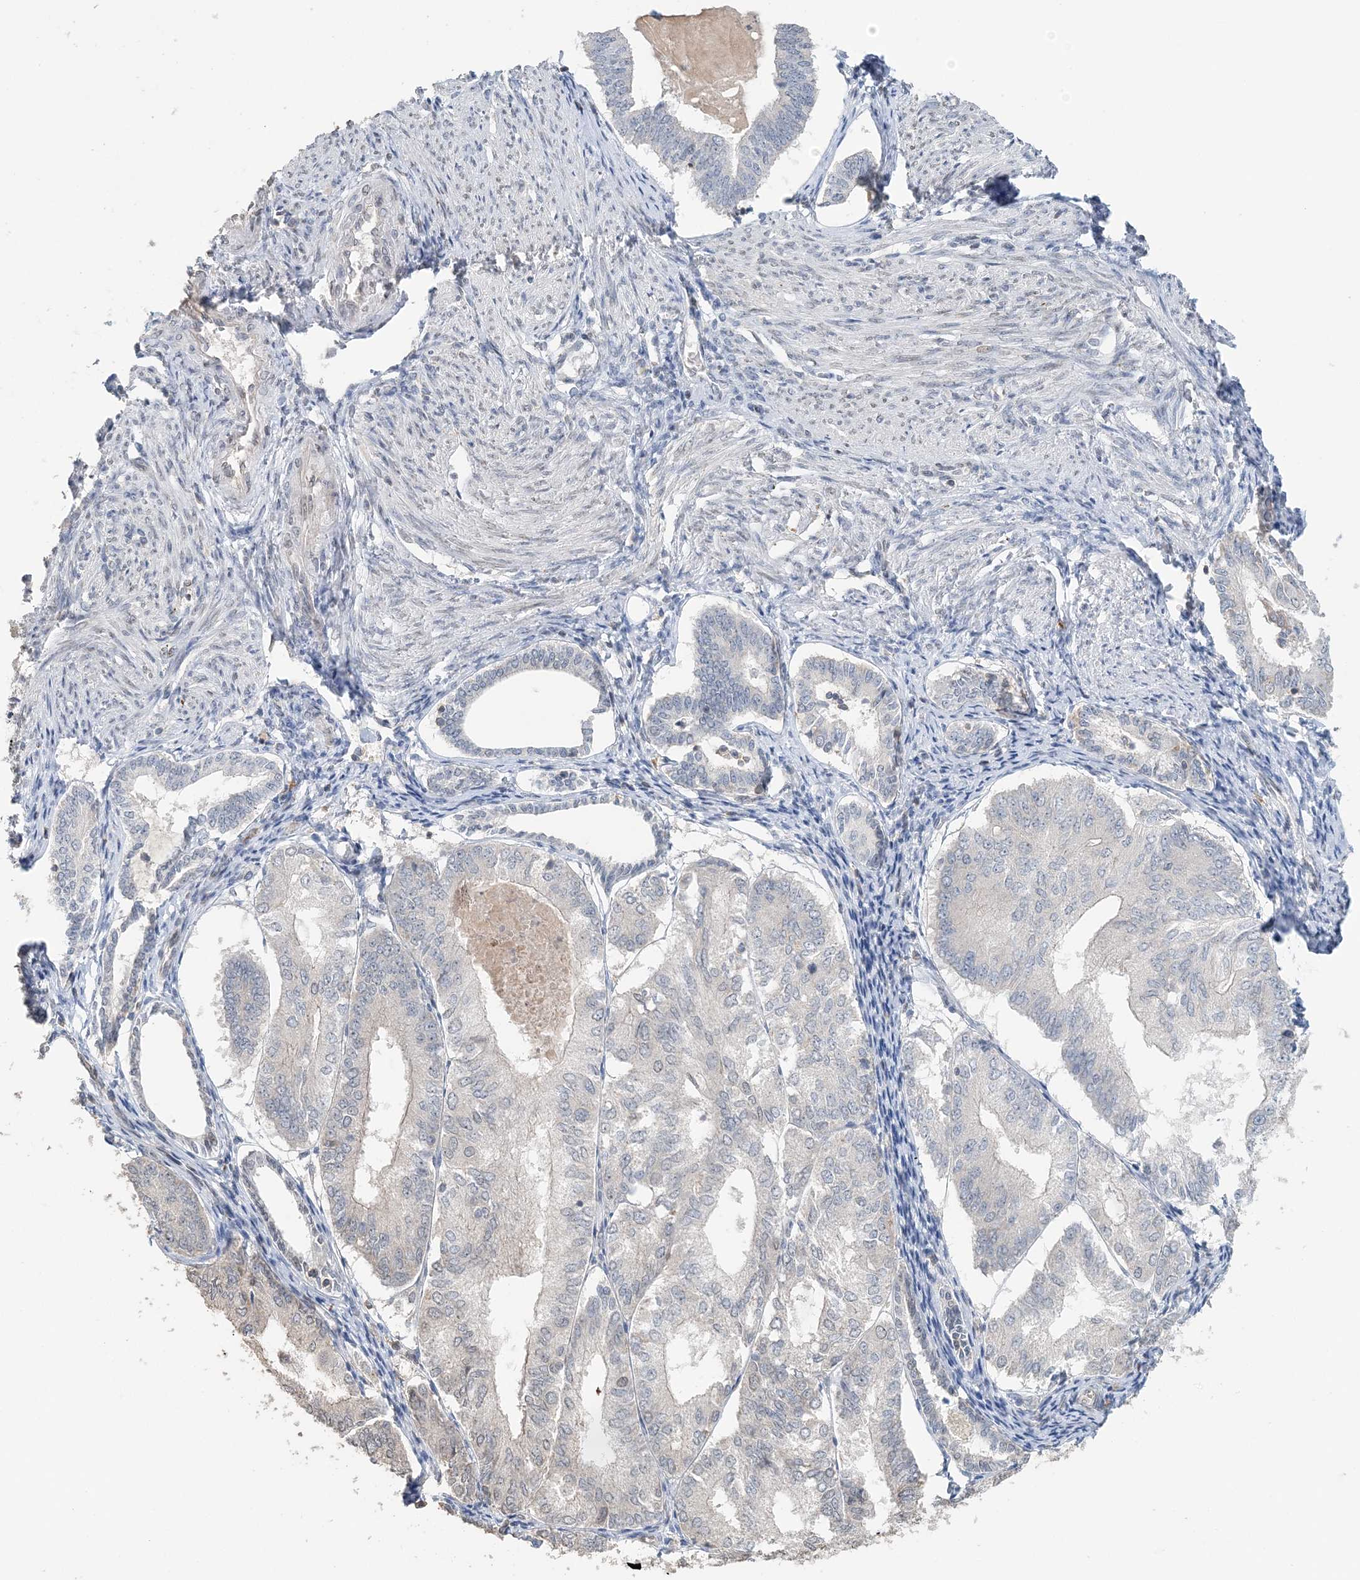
{"staining": {"intensity": "negative", "quantity": "none", "location": "none"}, "tissue": "endometrial cancer", "cell_type": "Tumor cells", "image_type": "cancer", "snomed": [{"axis": "morphology", "description": "Adenocarcinoma, NOS"}, {"axis": "topography", "description": "Endometrium"}], "caption": "Protein analysis of endometrial adenocarcinoma reveals no significant positivity in tumor cells.", "gene": "FAM110A", "patient": {"sex": "female", "age": 81}}